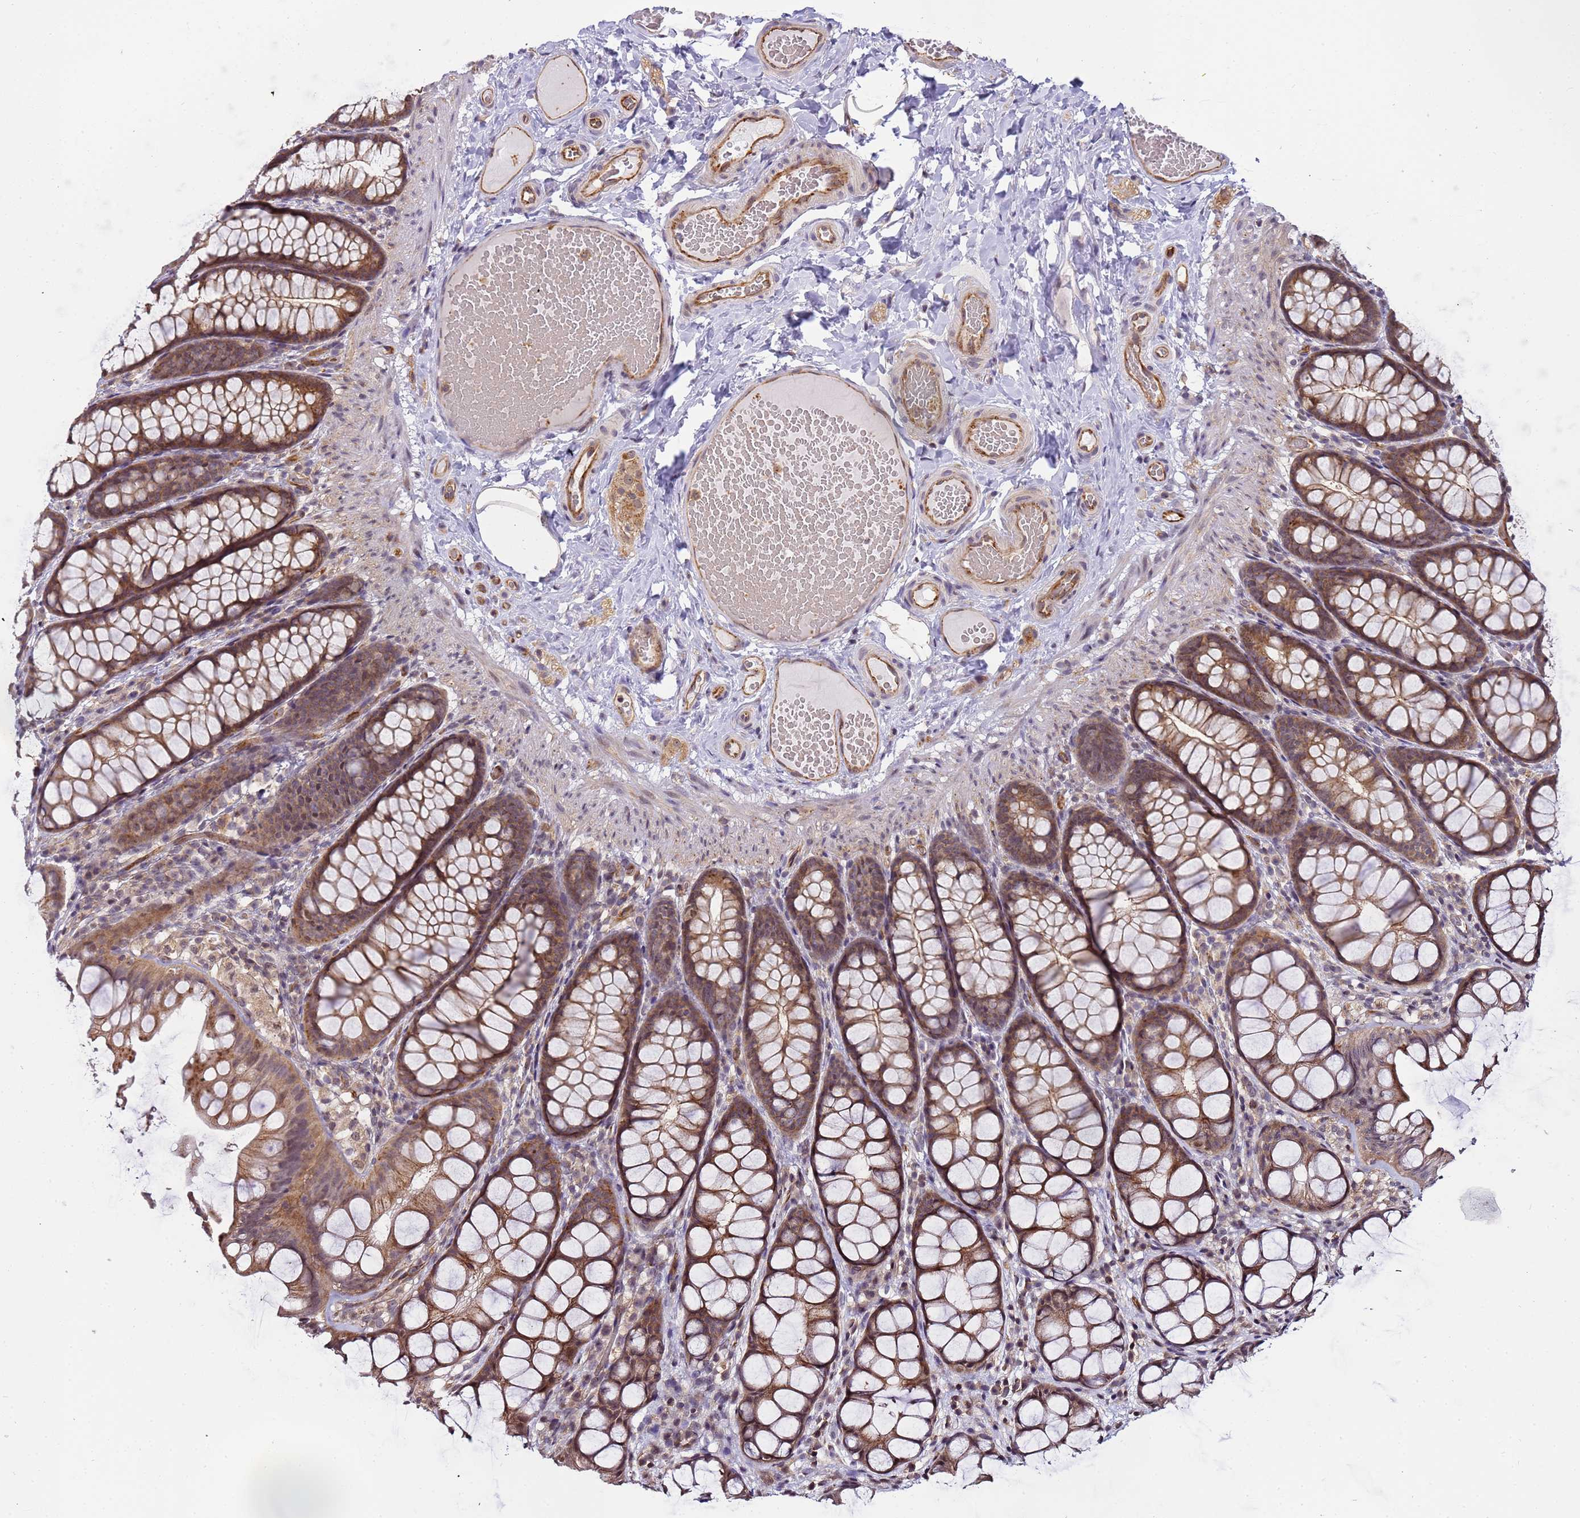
{"staining": {"intensity": "moderate", "quantity": ">75%", "location": "cytoplasmic/membranous,nuclear"}, "tissue": "colon", "cell_type": "Endothelial cells", "image_type": "normal", "snomed": [{"axis": "morphology", "description": "Normal tissue, NOS"}, {"axis": "topography", "description": "Colon"}], "caption": "Endothelial cells display medium levels of moderate cytoplasmic/membranous,nuclear positivity in about >75% of cells in normal colon. (DAB (3,3'-diaminobenzidine) IHC, brown staining for protein, blue staining for nuclei).", "gene": "EMC2", "patient": {"sex": "male", "age": 47}}